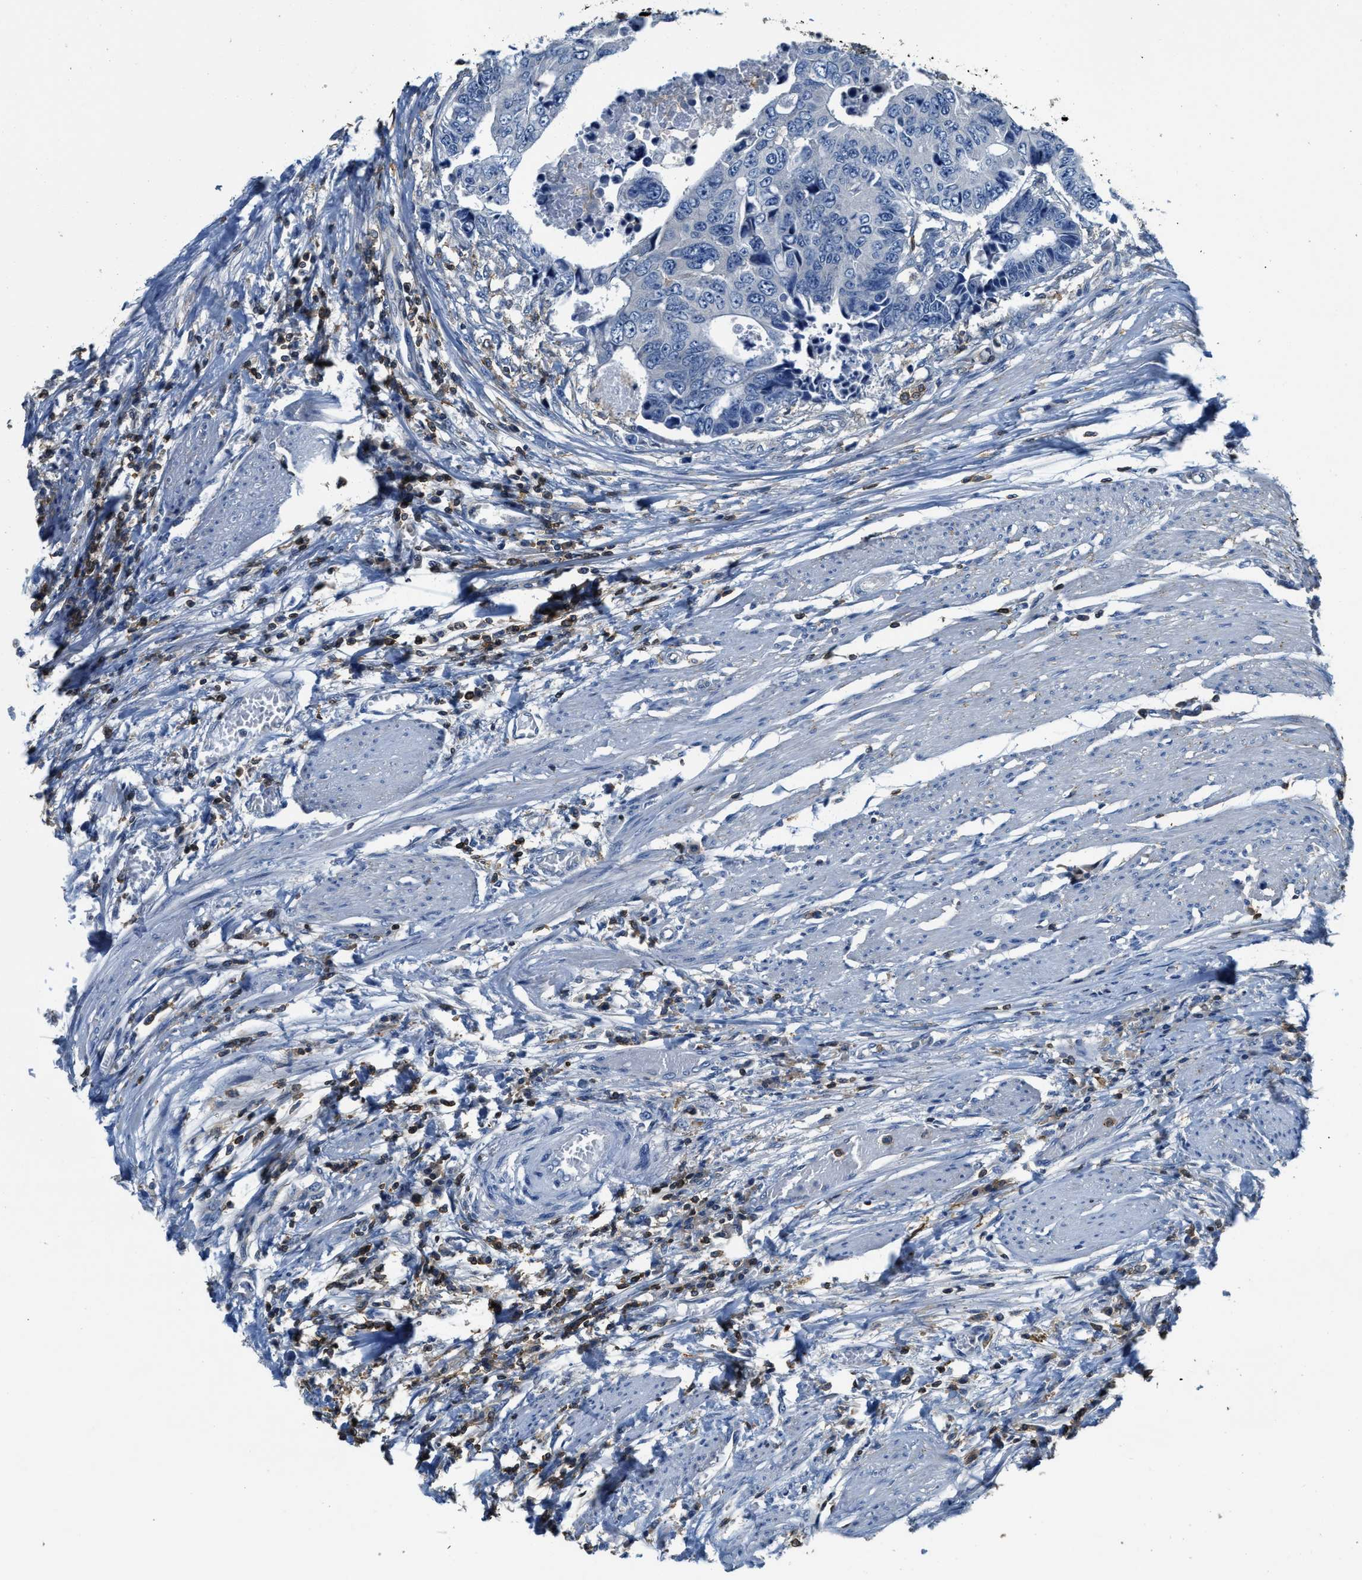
{"staining": {"intensity": "negative", "quantity": "none", "location": "none"}, "tissue": "colorectal cancer", "cell_type": "Tumor cells", "image_type": "cancer", "snomed": [{"axis": "morphology", "description": "Adenocarcinoma, NOS"}, {"axis": "topography", "description": "Rectum"}], "caption": "Immunohistochemical staining of human colorectal cancer demonstrates no significant staining in tumor cells. (Stains: DAB (3,3'-diaminobenzidine) immunohistochemistry with hematoxylin counter stain, Microscopy: brightfield microscopy at high magnification).", "gene": "MYO1G", "patient": {"sex": "male", "age": 84}}